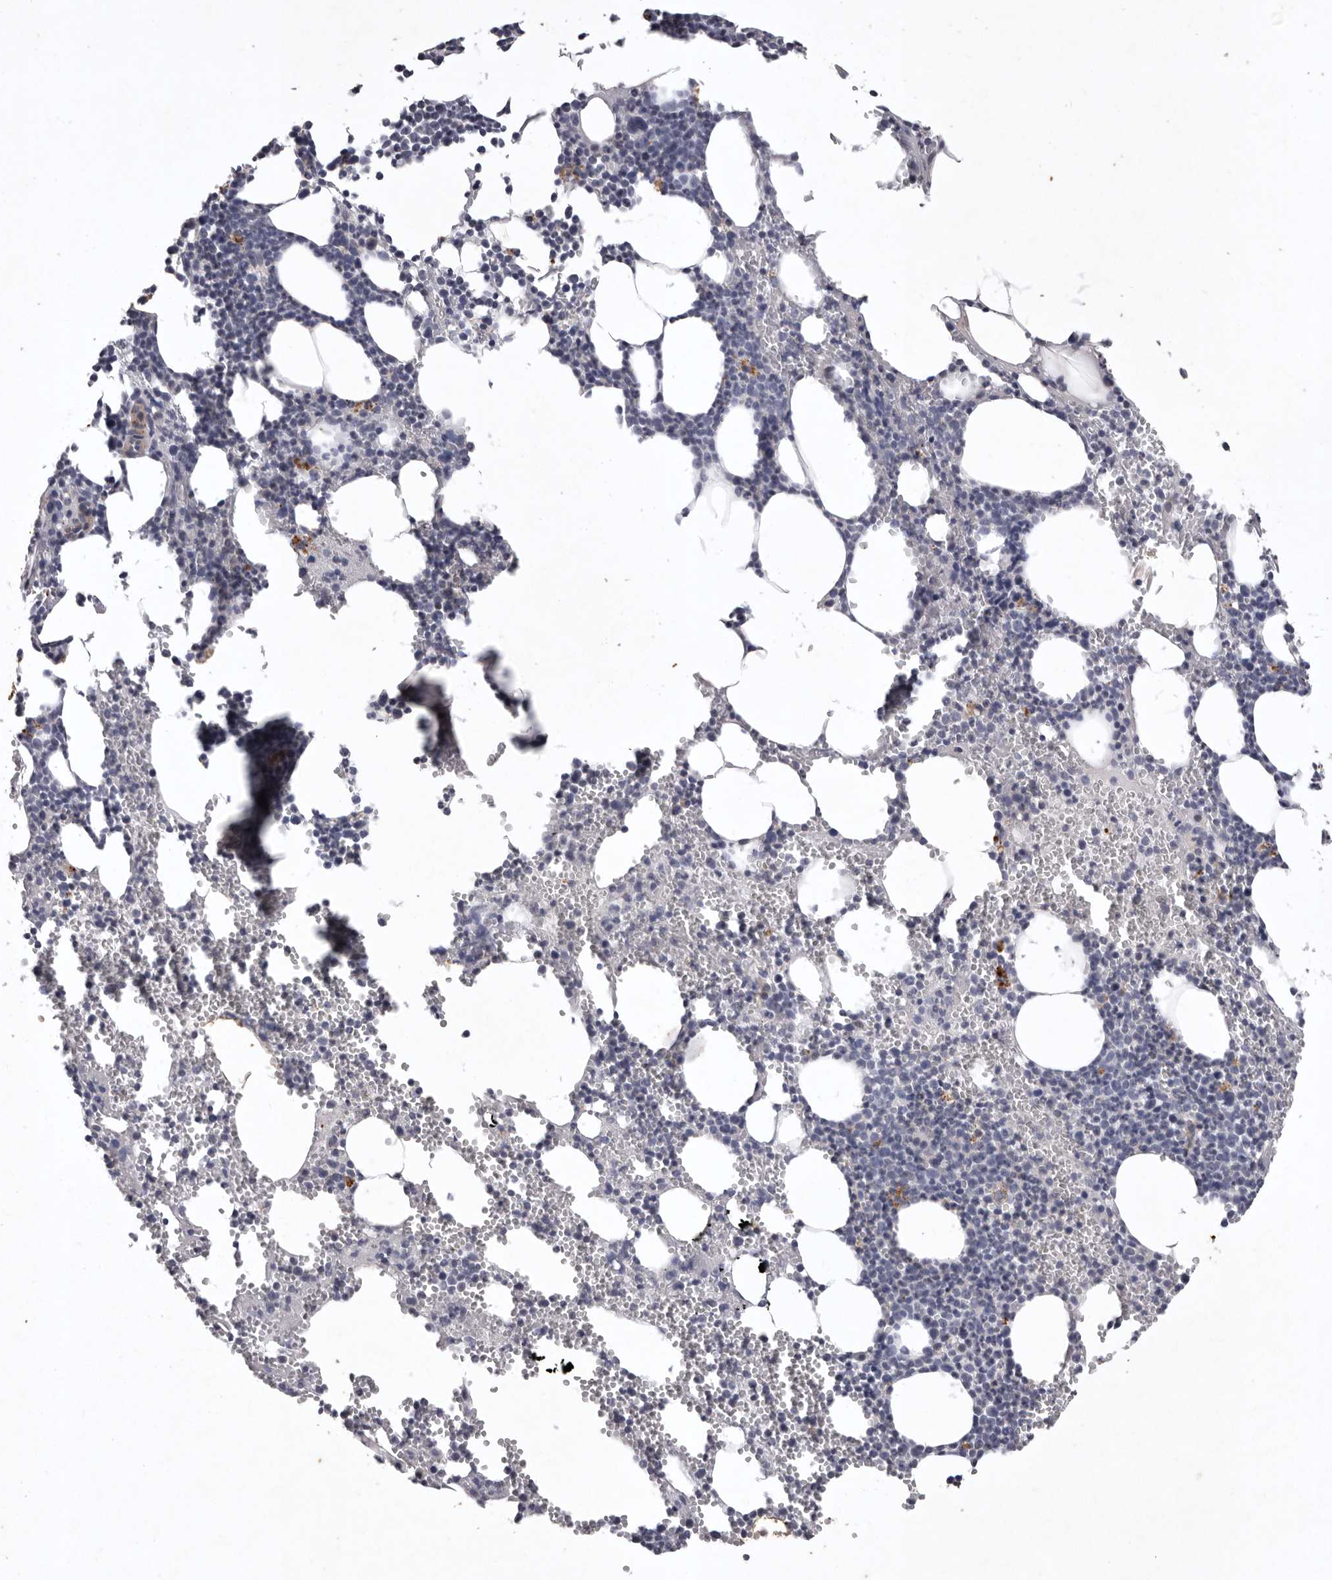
{"staining": {"intensity": "negative", "quantity": "none", "location": "none"}, "tissue": "bone marrow", "cell_type": "Hematopoietic cells", "image_type": "normal", "snomed": [{"axis": "morphology", "description": "Normal tissue, NOS"}, {"axis": "topography", "description": "Bone marrow"}], "caption": "Hematopoietic cells are negative for protein expression in unremarkable human bone marrow. (Brightfield microscopy of DAB (3,3'-diaminobenzidine) immunohistochemistry (IHC) at high magnification).", "gene": "NKAIN4", "patient": {"sex": "female", "age": 67}}